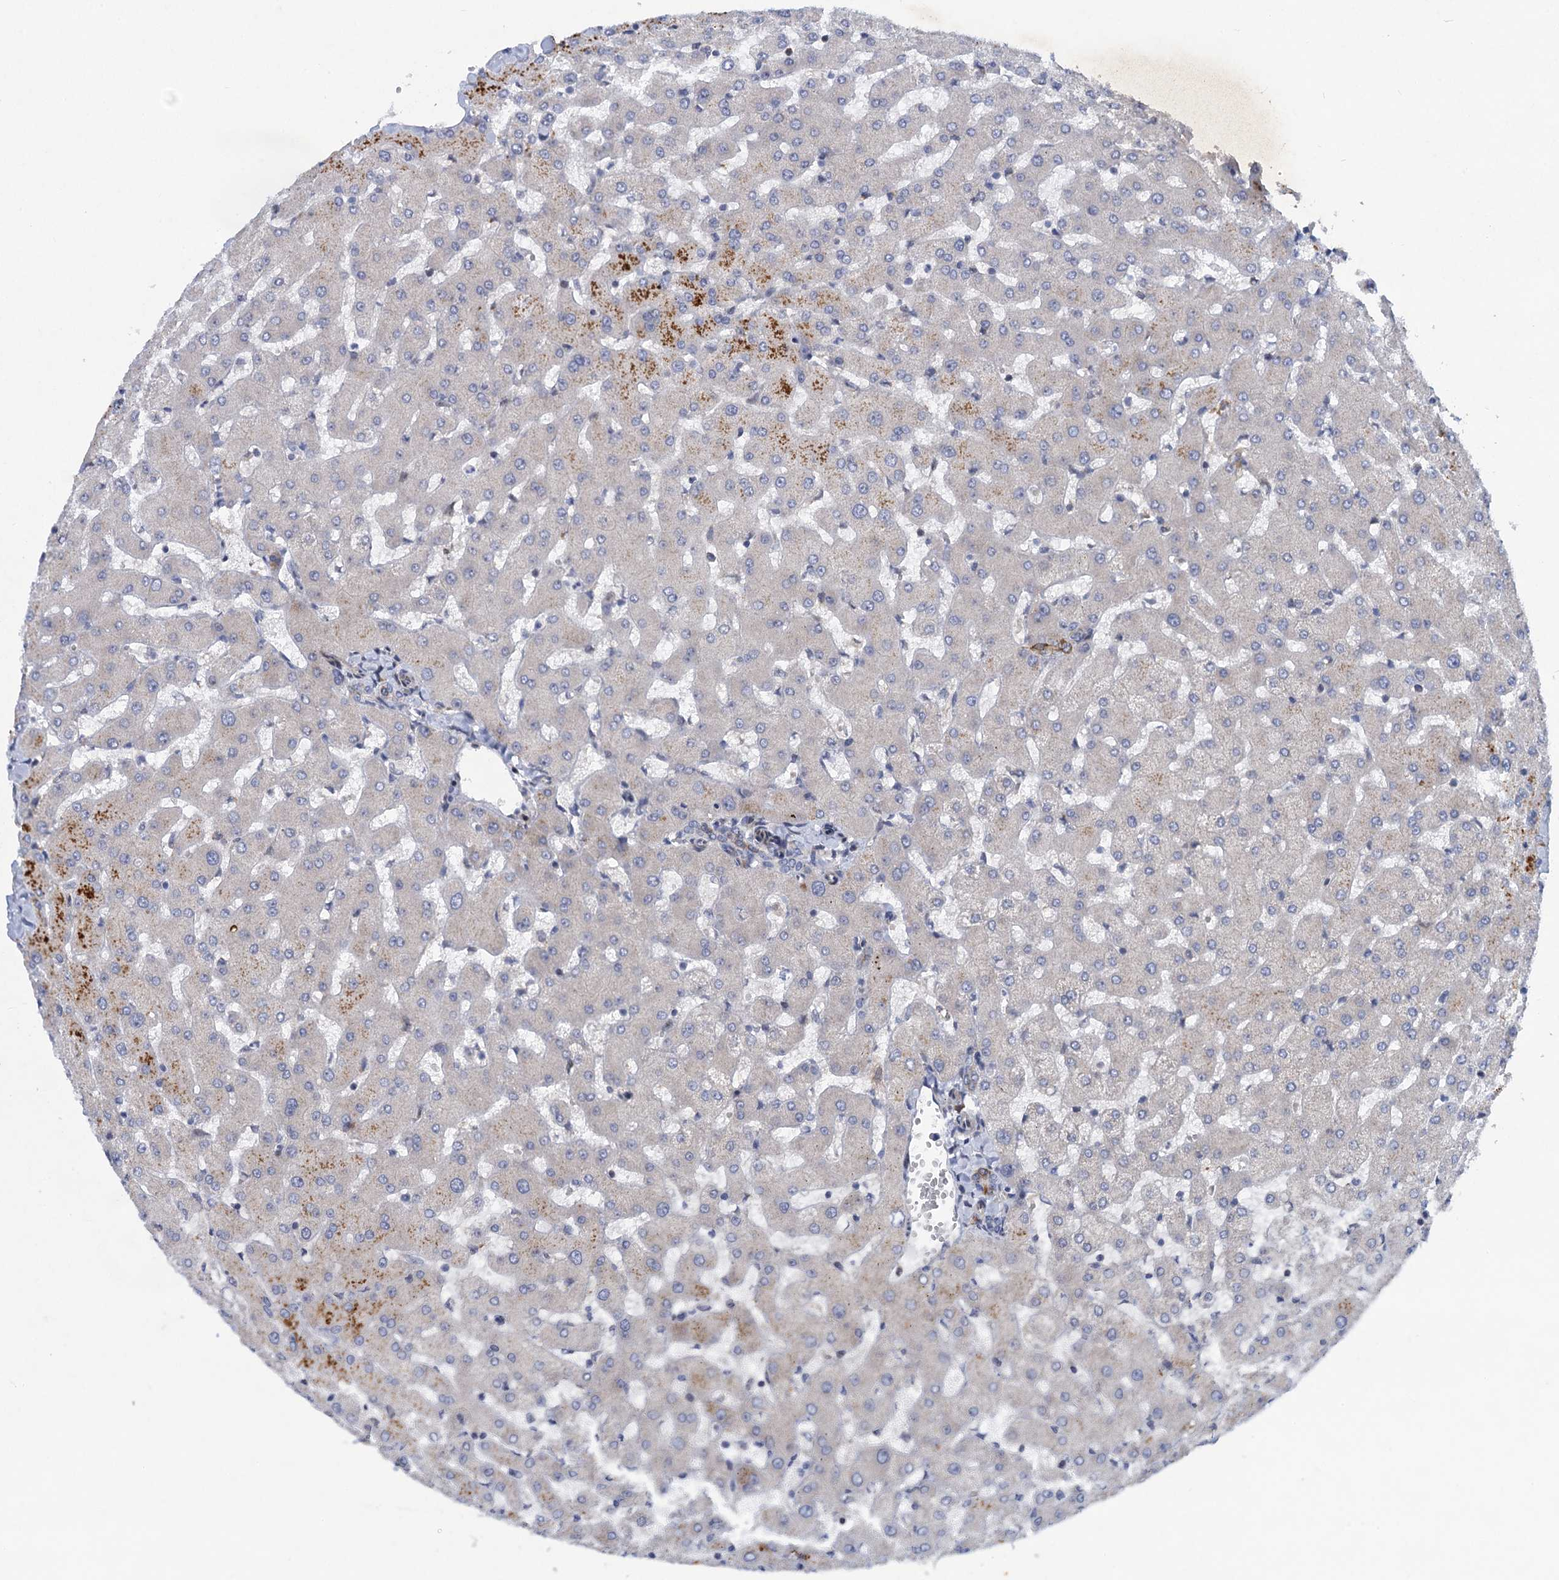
{"staining": {"intensity": "negative", "quantity": "none", "location": "none"}, "tissue": "liver", "cell_type": "Cholangiocytes", "image_type": "normal", "snomed": [{"axis": "morphology", "description": "Normal tissue, NOS"}, {"axis": "topography", "description": "Liver"}], "caption": "DAB immunohistochemical staining of benign liver reveals no significant expression in cholangiocytes. Brightfield microscopy of immunohistochemistry (IHC) stained with DAB (3,3'-diaminobenzidine) (brown) and hematoxylin (blue), captured at high magnification.", "gene": "QPCTL", "patient": {"sex": "female", "age": 63}}